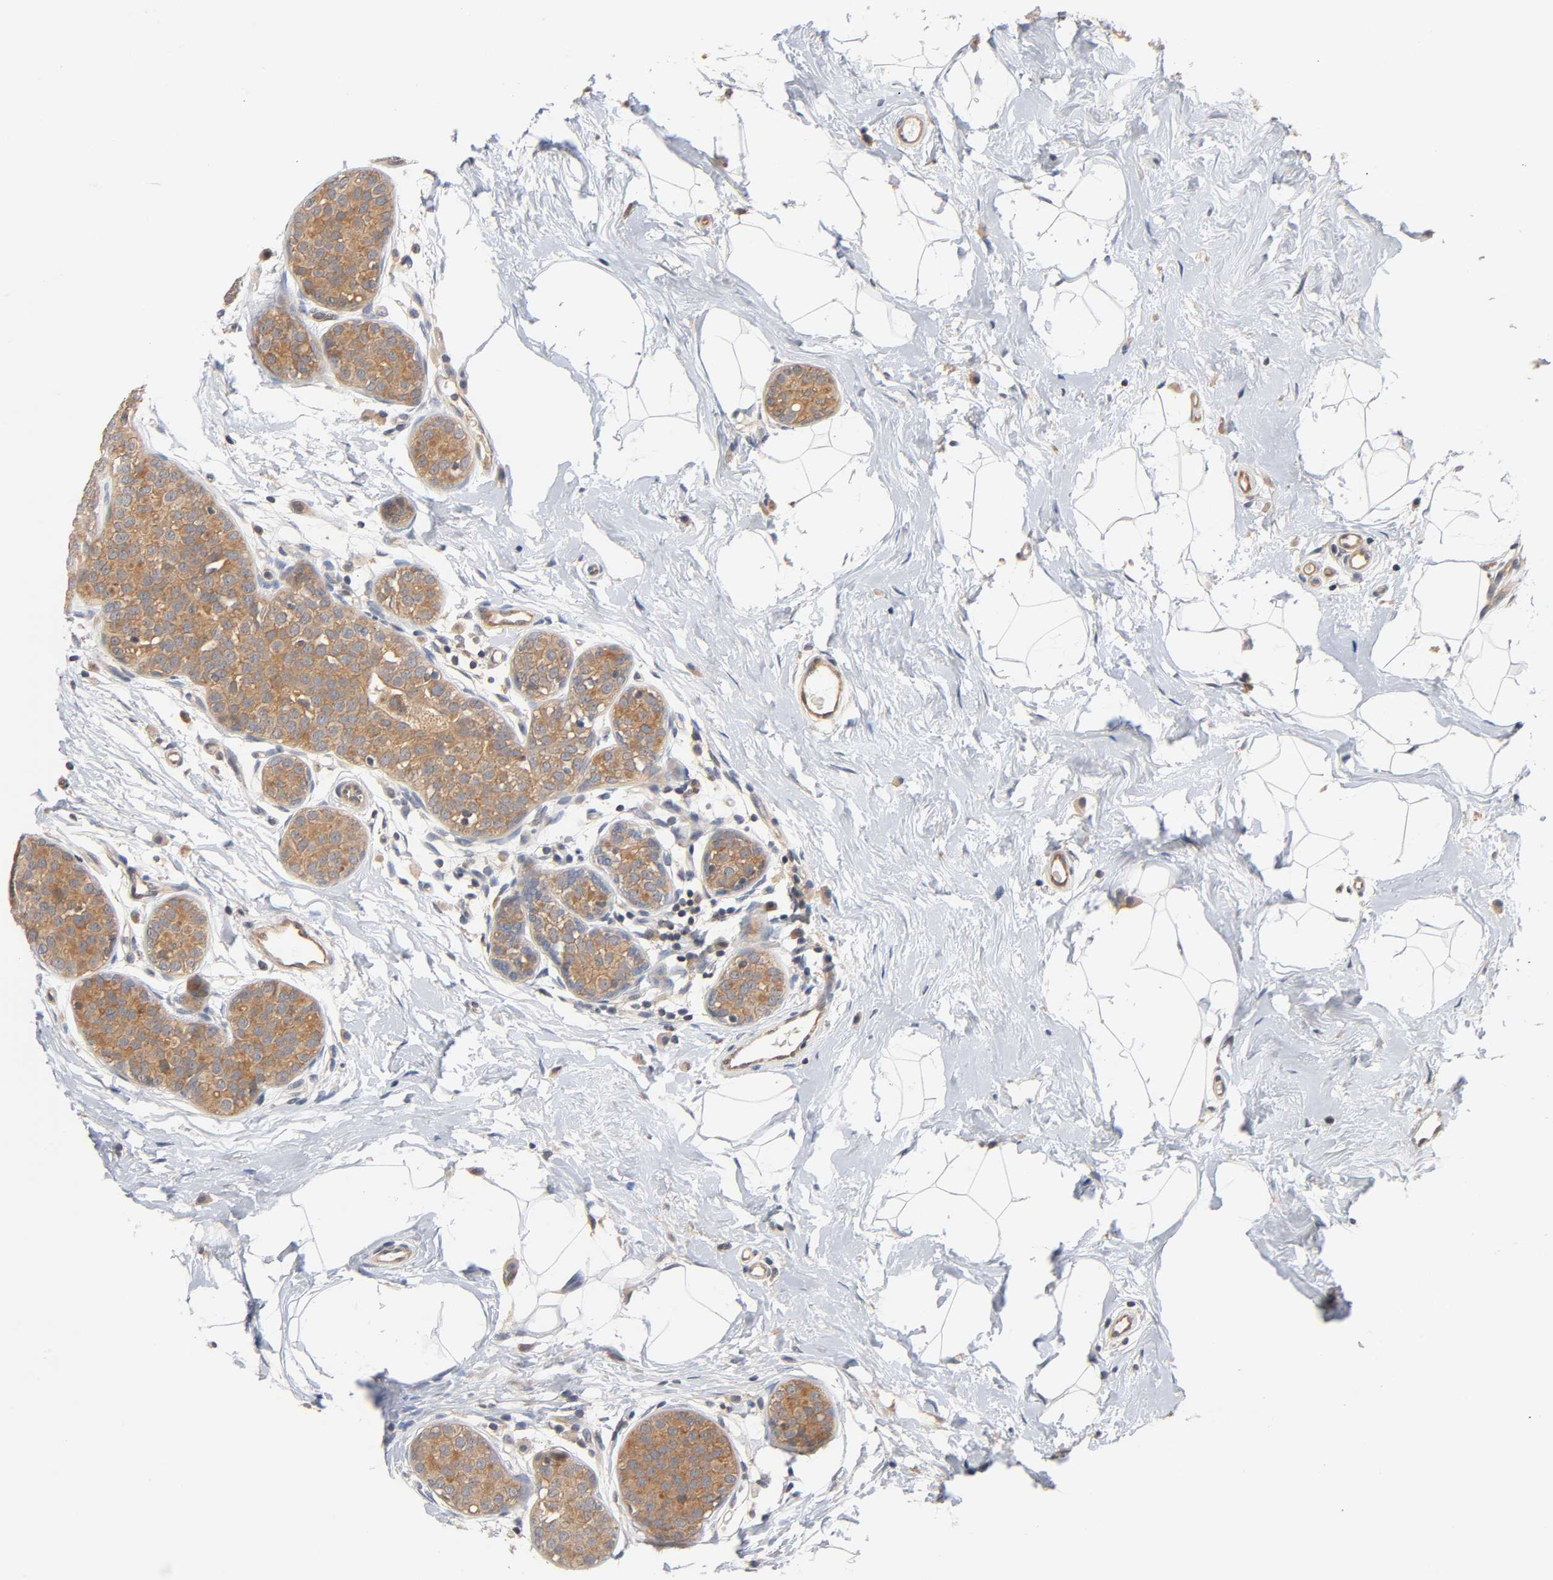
{"staining": {"intensity": "moderate", "quantity": ">75%", "location": "cytoplasmic/membranous"}, "tissue": "breast cancer", "cell_type": "Tumor cells", "image_type": "cancer", "snomed": [{"axis": "morphology", "description": "Lobular carcinoma, in situ"}, {"axis": "morphology", "description": "Lobular carcinoma"}, {"axis": "topography", "description": "Breast"}], "caption": "Moderate cytoplasmic/membranous expression is present in about >75% of tumor cells in lobular carcinoma (breast).", "gene": "PRKAB1", "patient": {"sex": "female", "age": 41}}